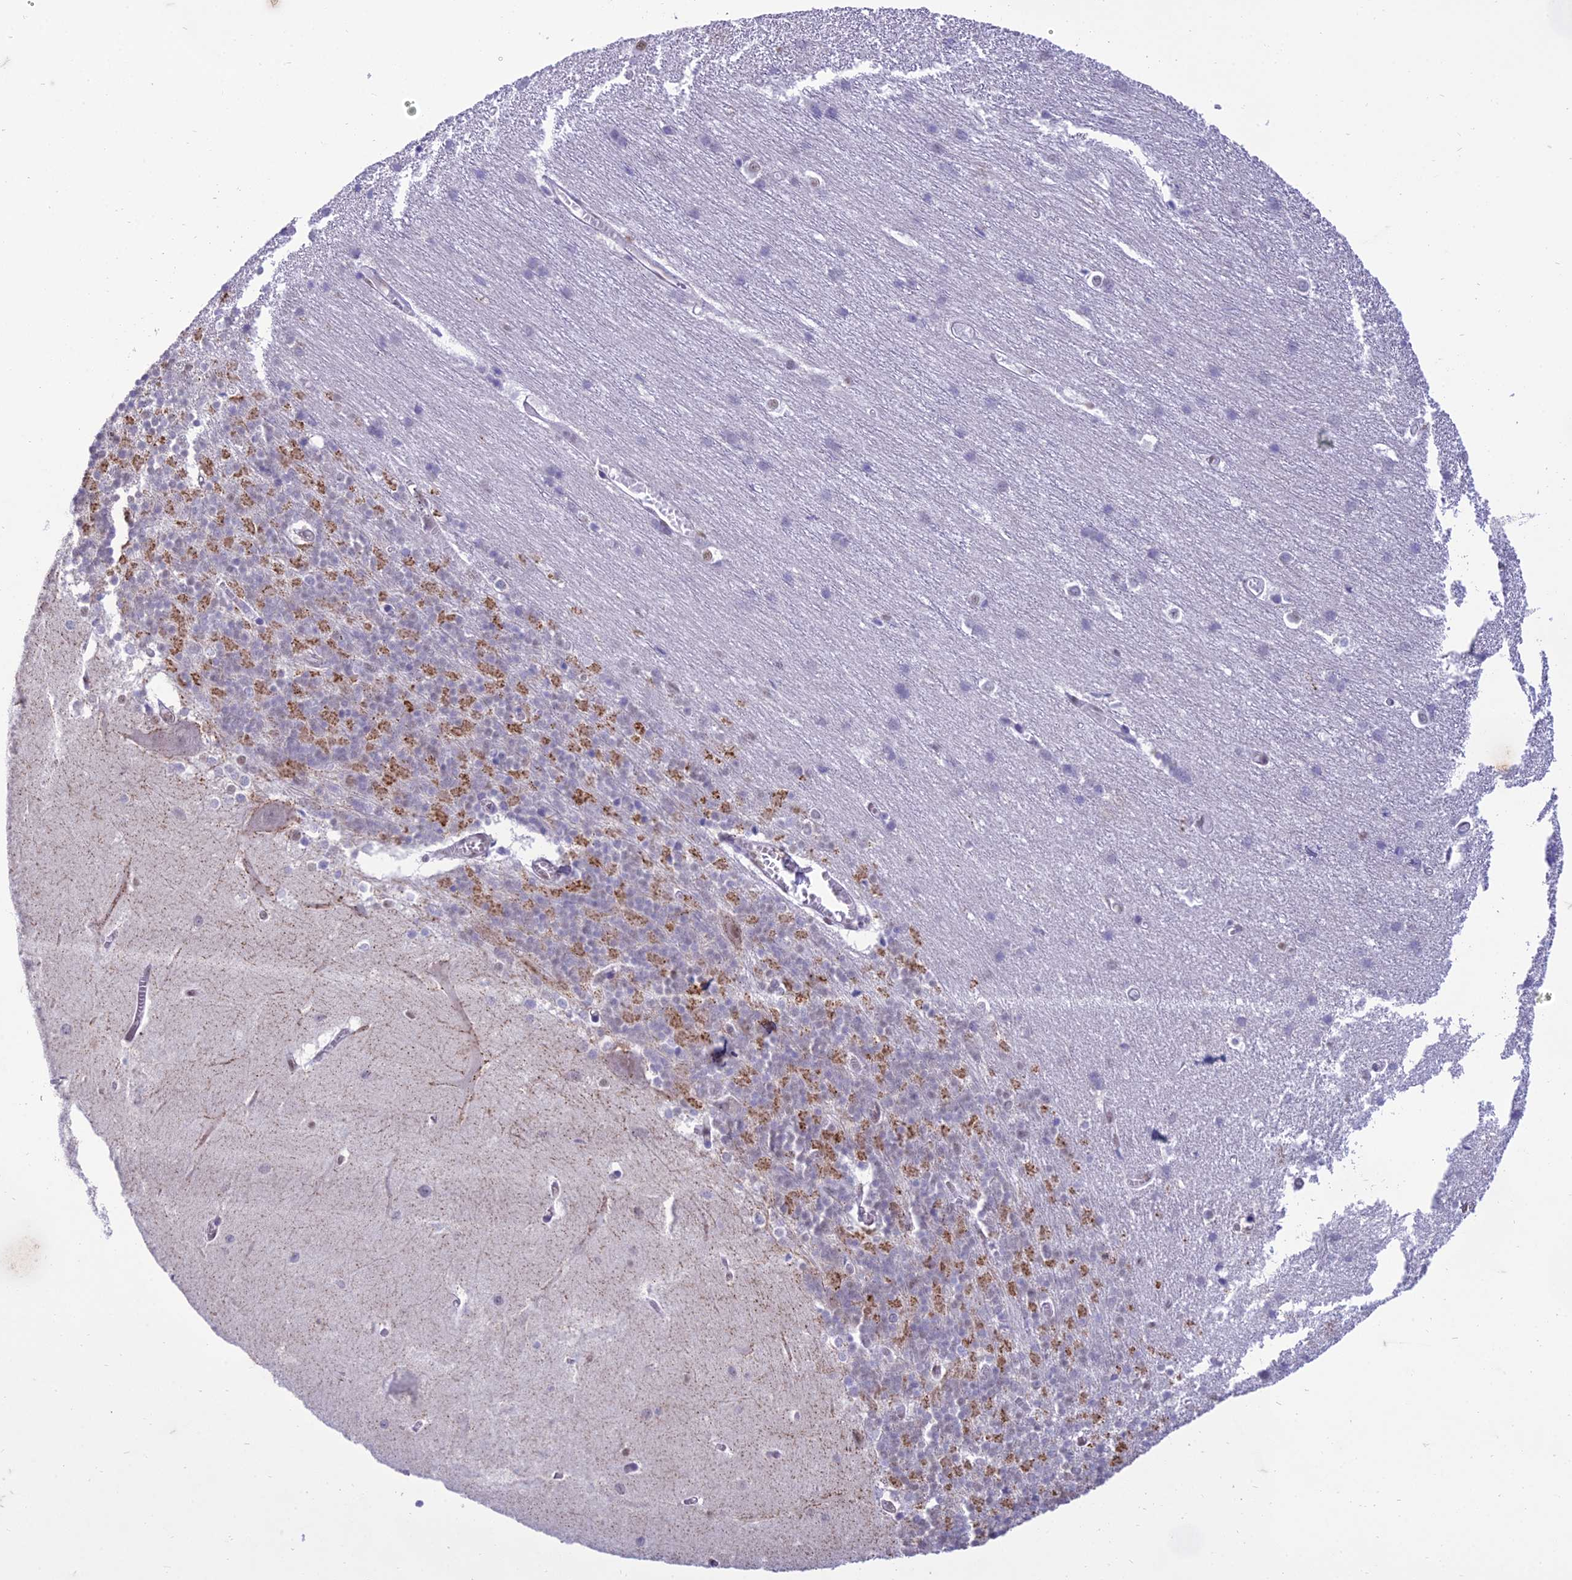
{"staining": {"intensity": "moderate", "quantity": "25%-75%", "location": "cytoplasmic/membranous"}, "tissue": "cerebellum", "cell_type": "Cells in granular layer", "image_type": "normal", "snomed": [{"axis": "morphology", "description": "Normal tissue, NOS"}, {"axis": "topography", "description": "Cerebellum"}], "caption": "High-power microscopy captured an immunohistochemistry (IHC) image of unremarkable cerebellum, revealing moderate cytoplasmic/membranous staining in approximately 25%-75% of cells in granular layer. (DAB (3,3'-diaminobenzidine) = brown stain, brightfield microscopy at high magnification).", "gene": "RANBP3", "patient": {"sex": "male", "age": 37}}